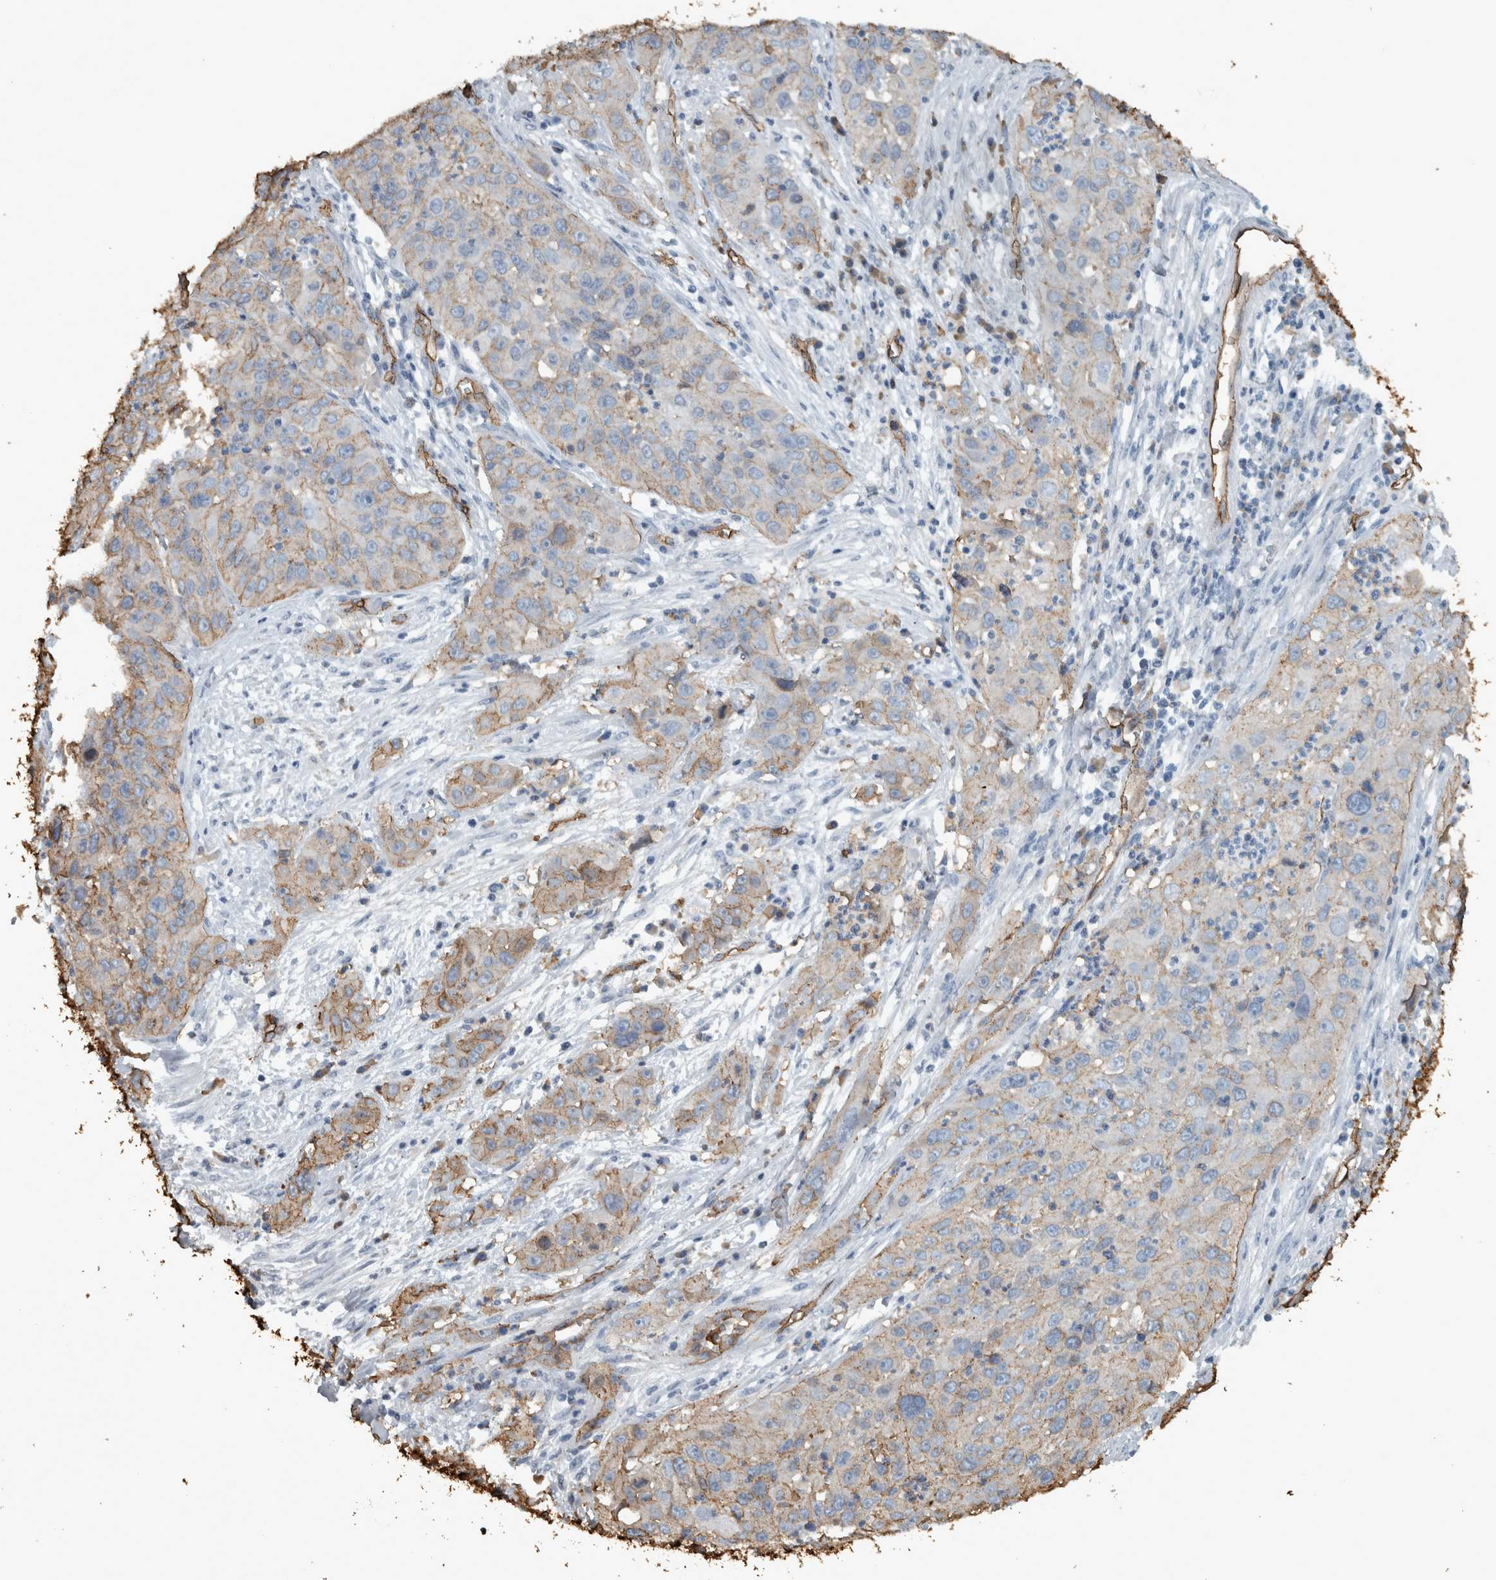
{"staining": {"intensity": "weak", "quantity": "<25%", "location": "cytoplasmic/membranous"}, "tissue": "cervical cancer", "cell_type": "Tumor cells", "image_type": "cancer", "snomed": [{"axis": "morphology", "description": "Squamous cell carcinoma, NOS"}, {"axis": "topography", "description": "Cervix"}], "caption": "Image shows no protein positivity in tumor cells of cervical cancer (squamous cell carcinoma) tissue.", "gene": "LBP", "patient": {"sex": "female", "age": 32}}